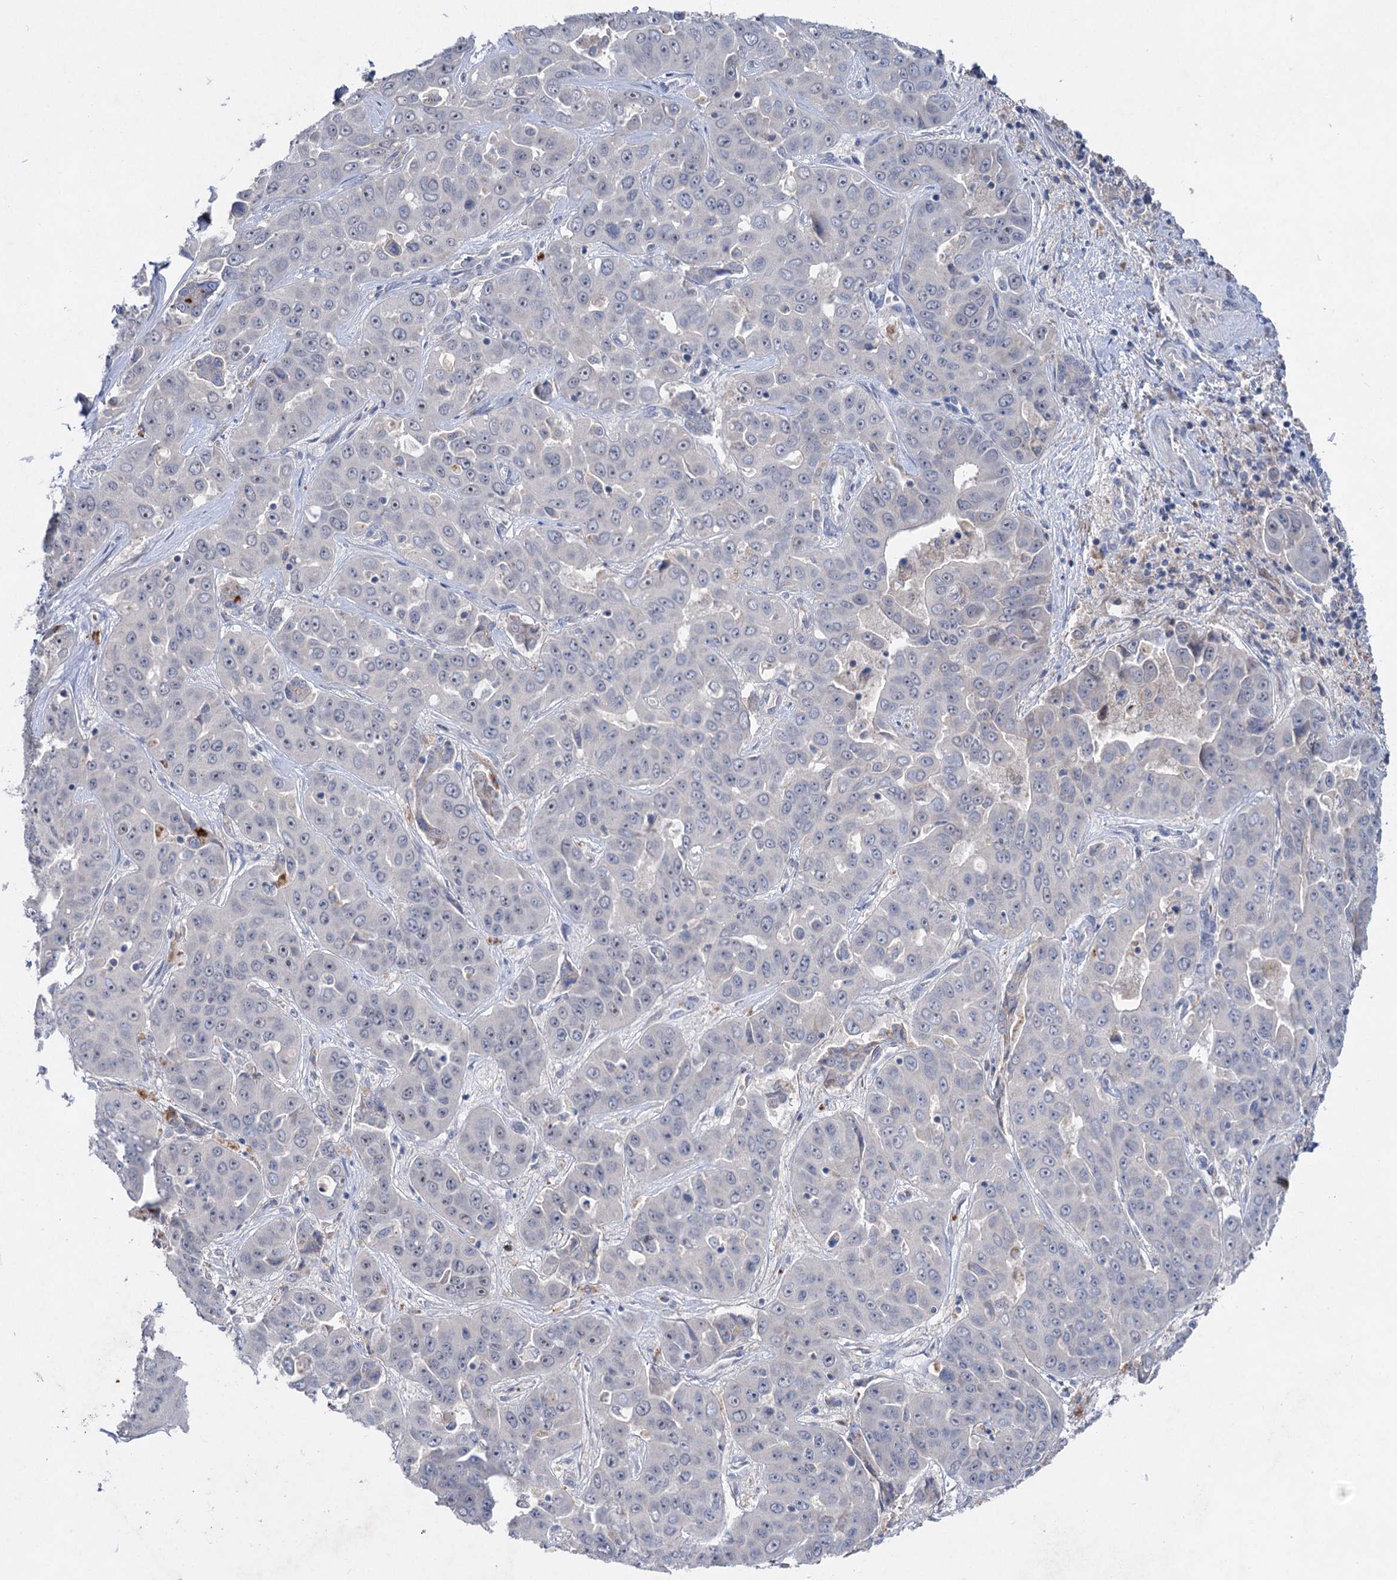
{"staining": {"intensity": "negative", "quantity": "none", "location": "none"}, "tissue": "liver cancer", "cell_type": "Tumor cells", "image_type": "cancer", "snomed": [{"axis": "morphology", "description": "Cholangiocarcinoma"}, {"axis": "topography", "description": "Liver"}], "caption": "DAB (3,3'-diaminobenzidine) immunohistochemical staining of liver cholangiocarcinoma displays no significant expression in tumor cells.", "gene": "ATP4A", "patient": {"sex": "female", "age": 52}}